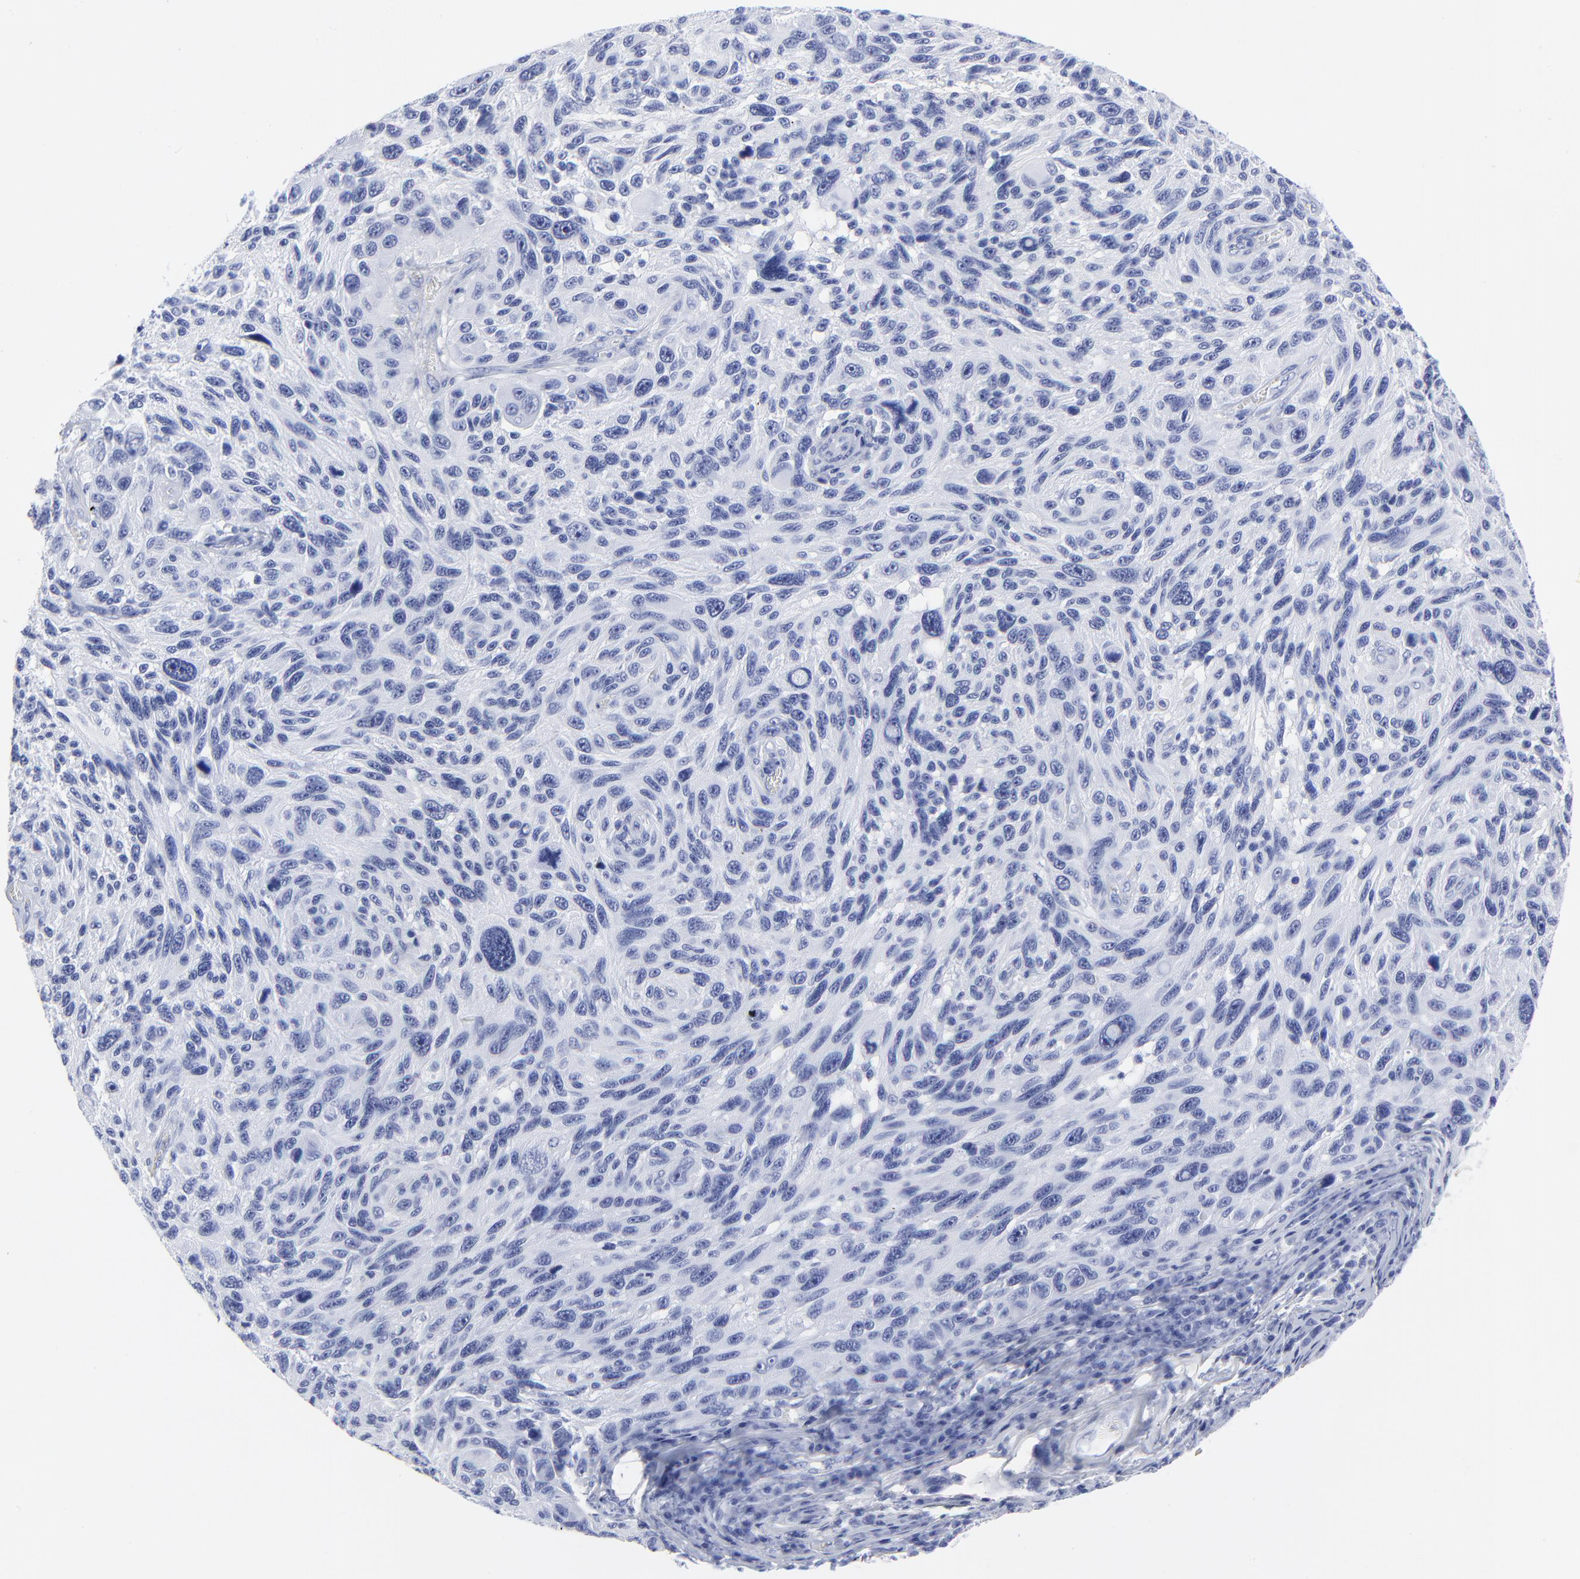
{"staining": {"intensity": "negative", "quantity": "none", "location": "none"}, "tissue": "melanoma", "cell_type": "Tumor cells", "image_type": "cancer", "snomed": [{"axis": "morphology", "description": "Malignant melanoma, NOS"}, {"axis": "topography", "description": "Skin"}], "caption": "Human malignant melanoma stained for a protein using immunohistochemistry displays no staining in tumor cells.", "gene": "DCN", "patient": {"sex": "male", "age": 53}}